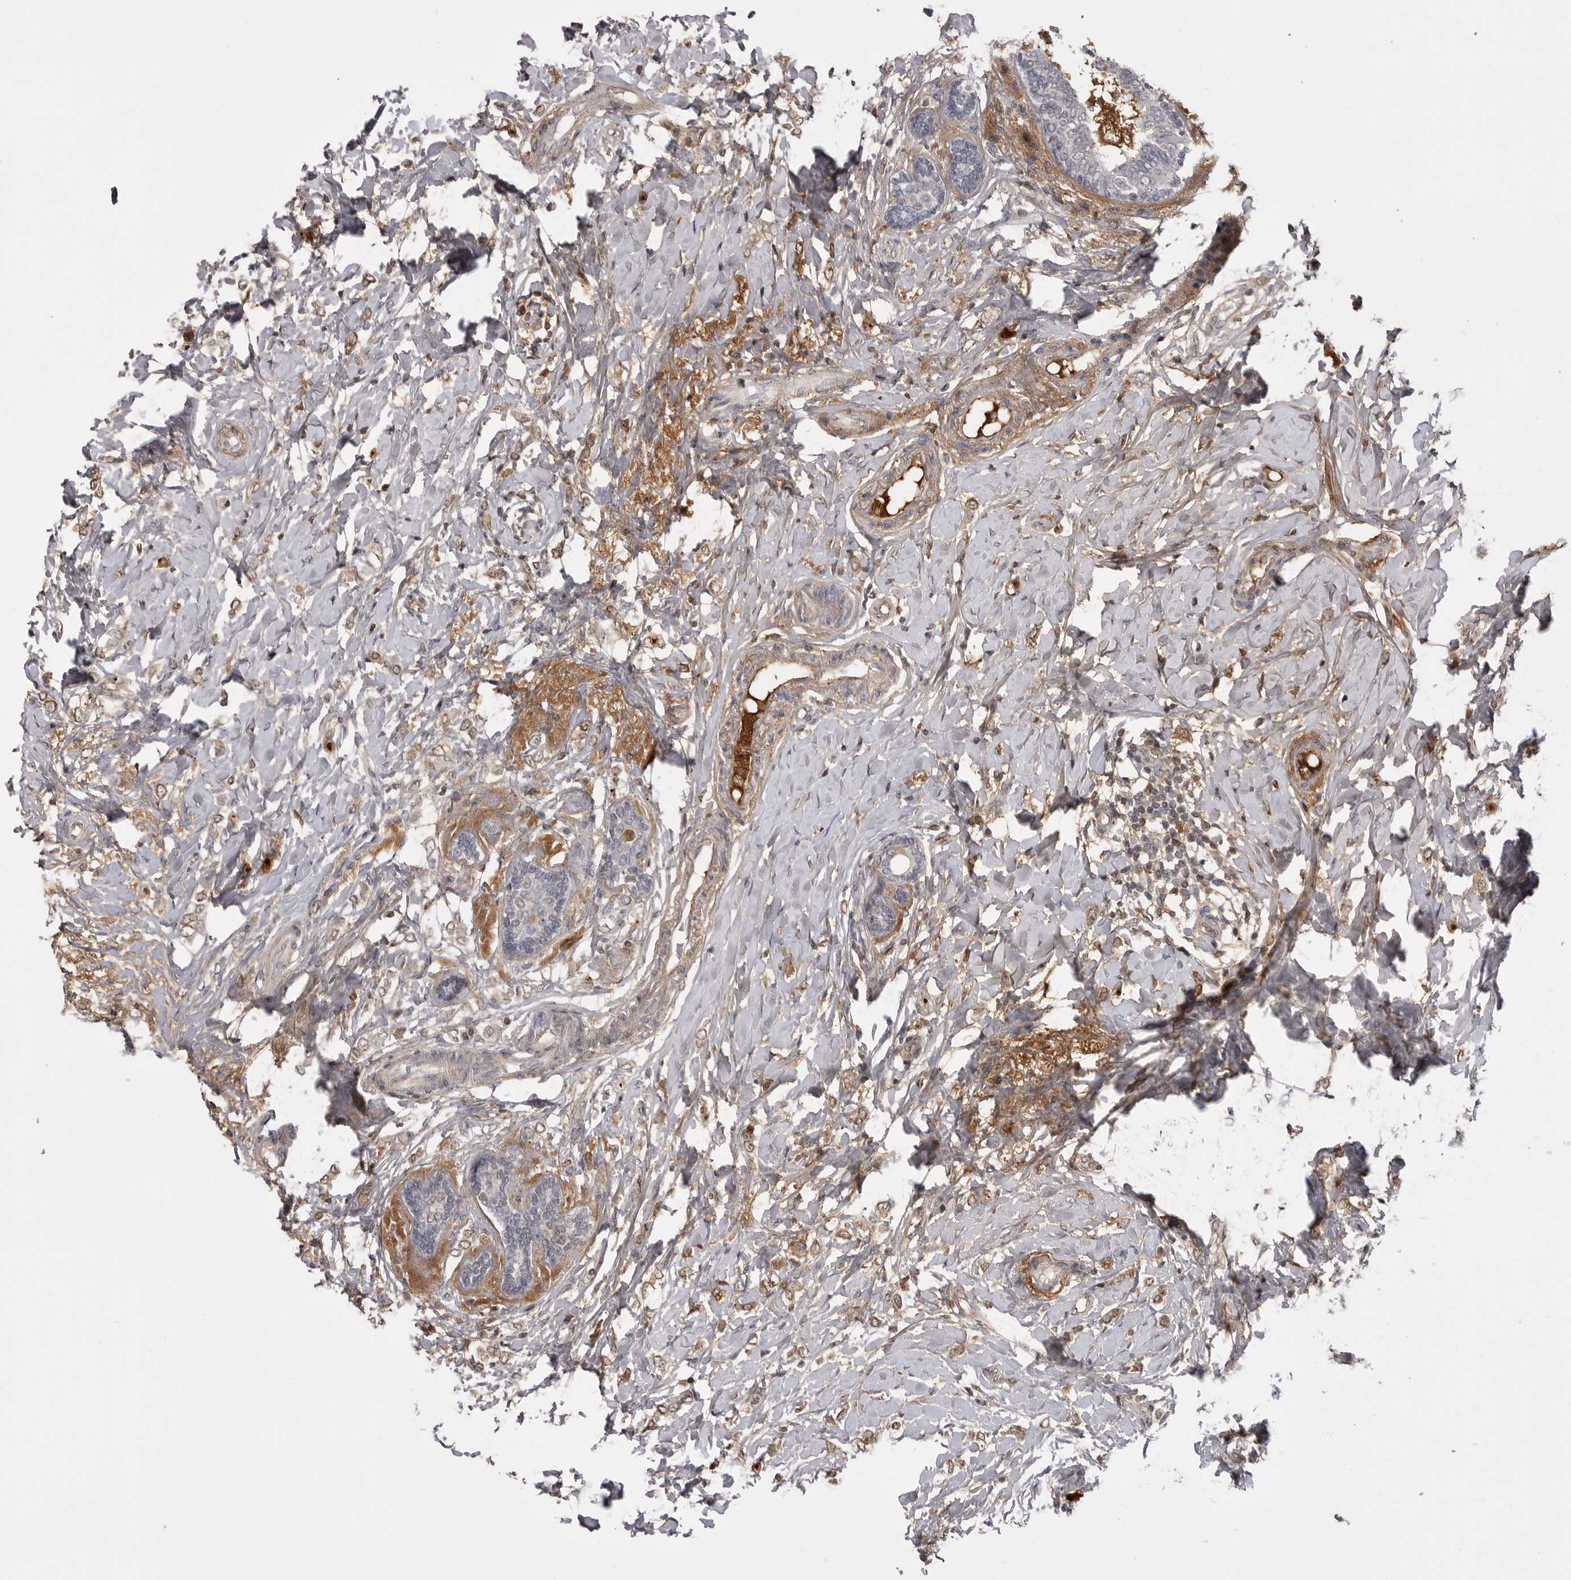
{"staining": {"intensity": "moderate", "quantity": ">75%", "location": "cytoplasmic/membranous"}, "tissue": "breast cancer", "cell_type": "Tumor cells", "image_type": "cancer", "snomed": [{"axis": "morphology", "description": "Normal tissue, NOS"}, {"axis": "morphology", "description": "Lobular carcinoma"}, {"axis": "topography", "description": "Breast"}], "caption": "There is medium levels of moderate cytoplasmic/membranous positivity in tumor cells of breast cancer, as demonstrated by immunohistochemical staining (brown color).", "gene": "AHSG", "patient": {"sex": "female", "age": 47}}